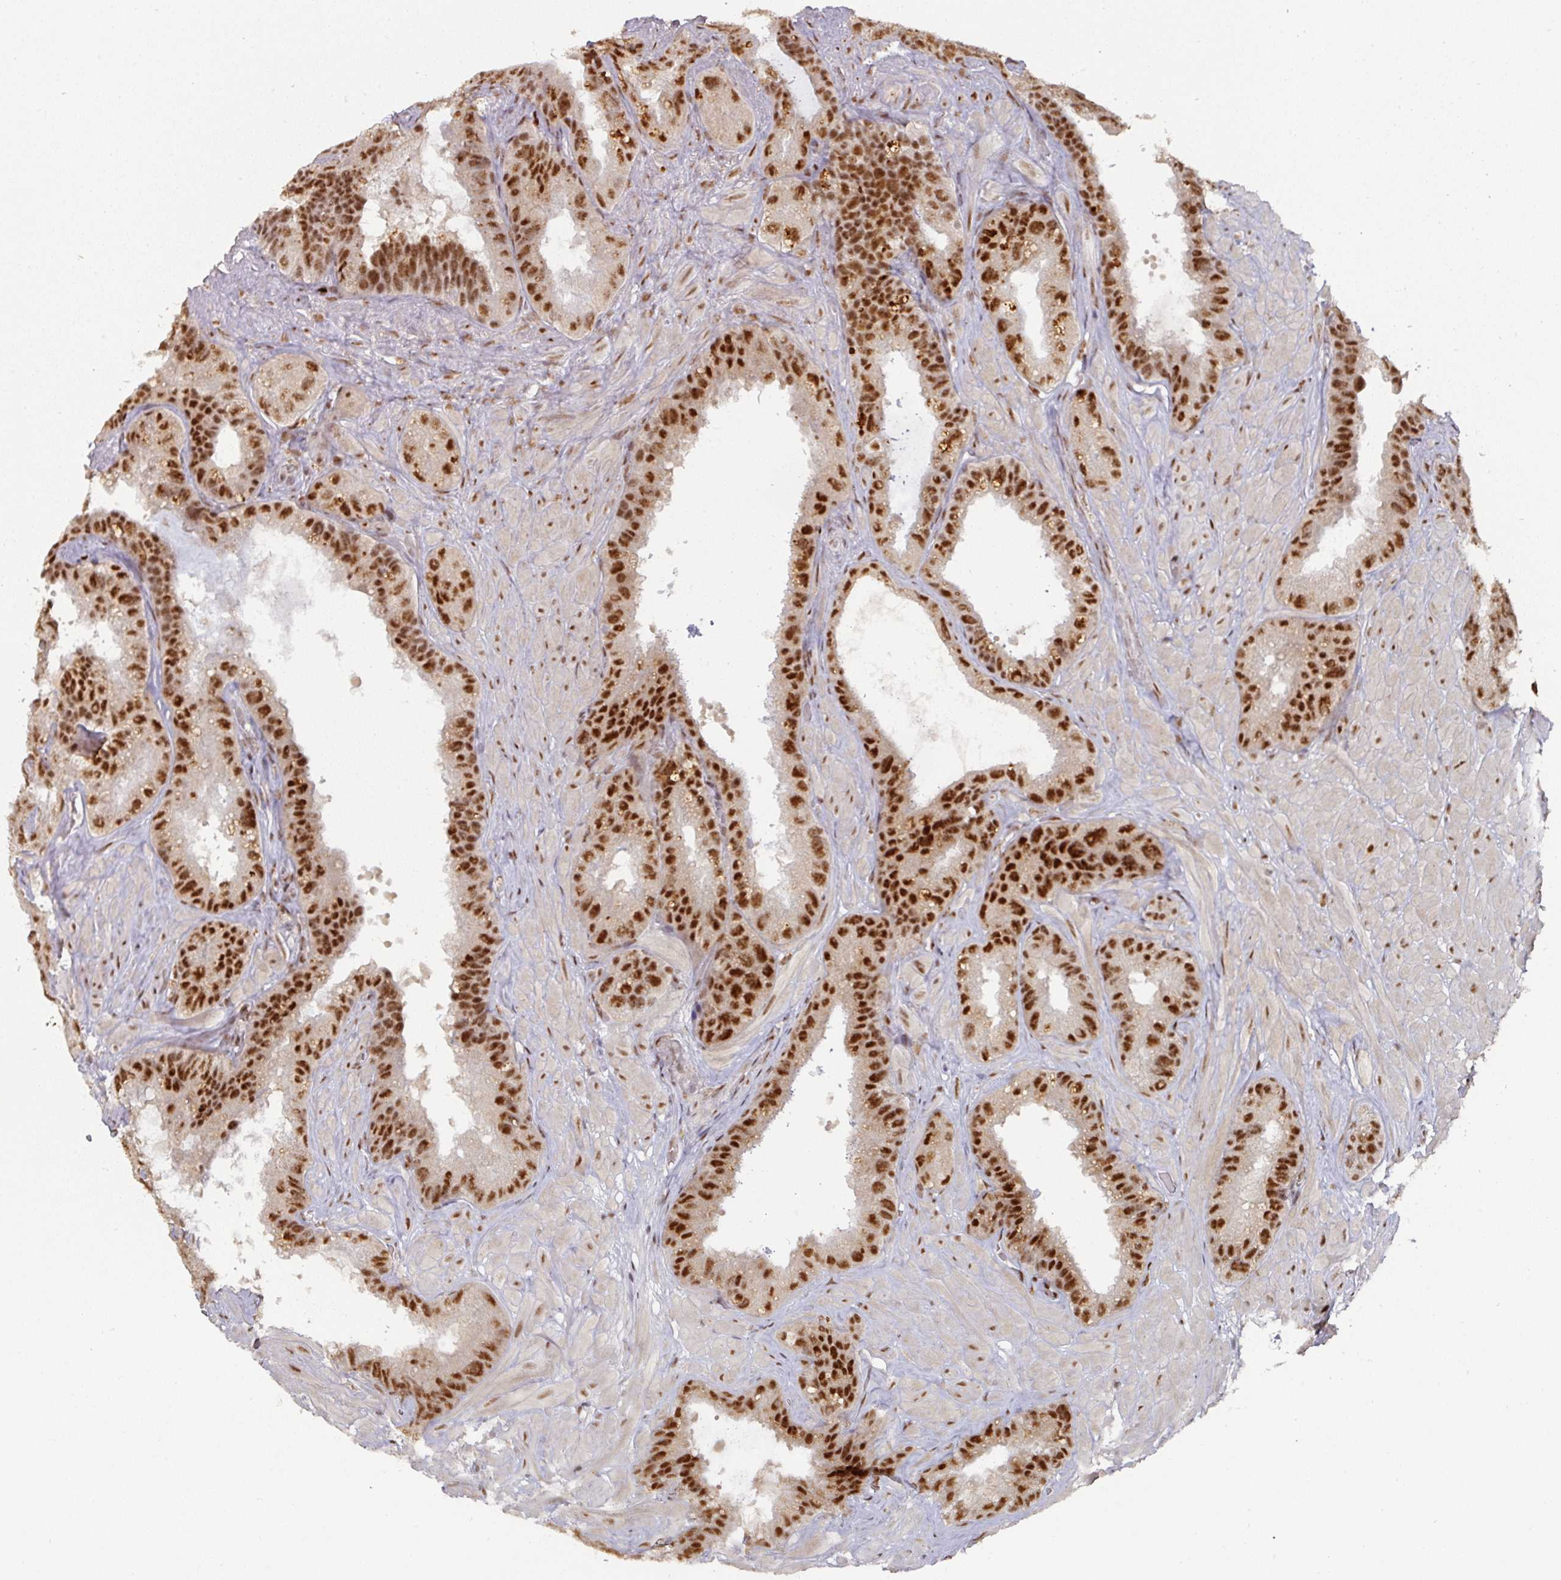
{"staining": {"intensity": "strong", "quantity": ">75%", "location": "nuclear"}, "tissue": "seminal vesicle", "cell_type": "Glandular cells", "image_type": "normal", "snomed": [{"axis": "morphology", "description": "Normal tissue, NOS"}, {"axis": "topography", "description": "Seminal veicle"}, {"axis": "topography", "description": "Peripheral nerve tissue"}], "caption": "Seminal vesicle stained with immunohistochemistry shows strong nuclear expression in approximately >75% of glandular cells. (Stains: DAB in brown, nuclei in blue, Microscopy: brightfield microscopy at high magnification).", "gene": "ENSG00000289690", "patient": {"sex": "male", "age": 76}}